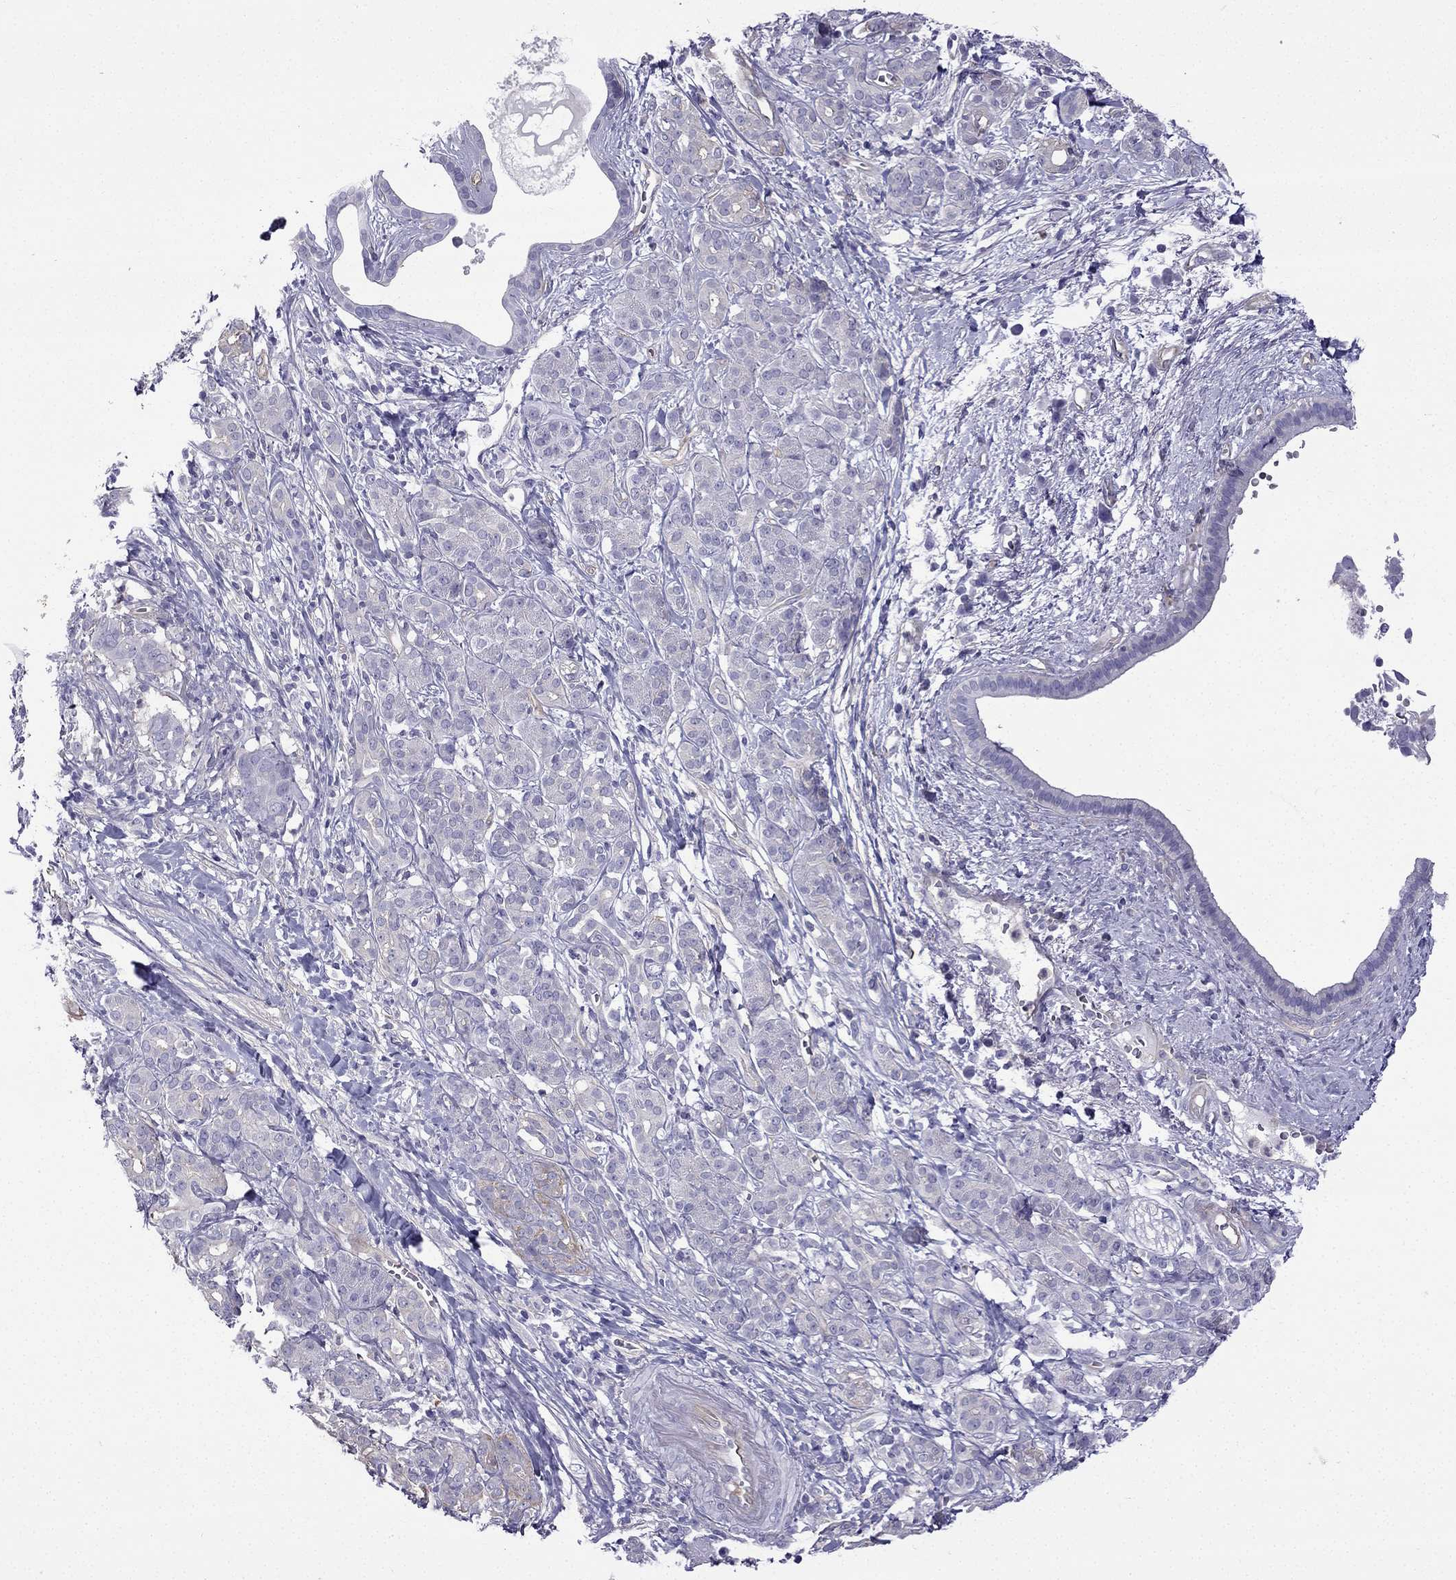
{"staining": {"intensity": "moderate", "quantity": "<25%", "location": "cytoplasmic/membranous"}, "tissue": "pancreatic cancer", "cell_type": "Tumor cells", "image_type": "cancer", "snomed": [{"axis": "morphology", "description": "Adenocarcinoma, NOS"}, {"axis": "topography", "description": "Pancreas"}], "caption": "Brown immunohistochemical staining in pancreatic cancer displays moderate cytoplasmic/membranous expression in about <25% of tumor cells.", "gene": "GJA8", "patient": {"sex": "male", "age": 61}}